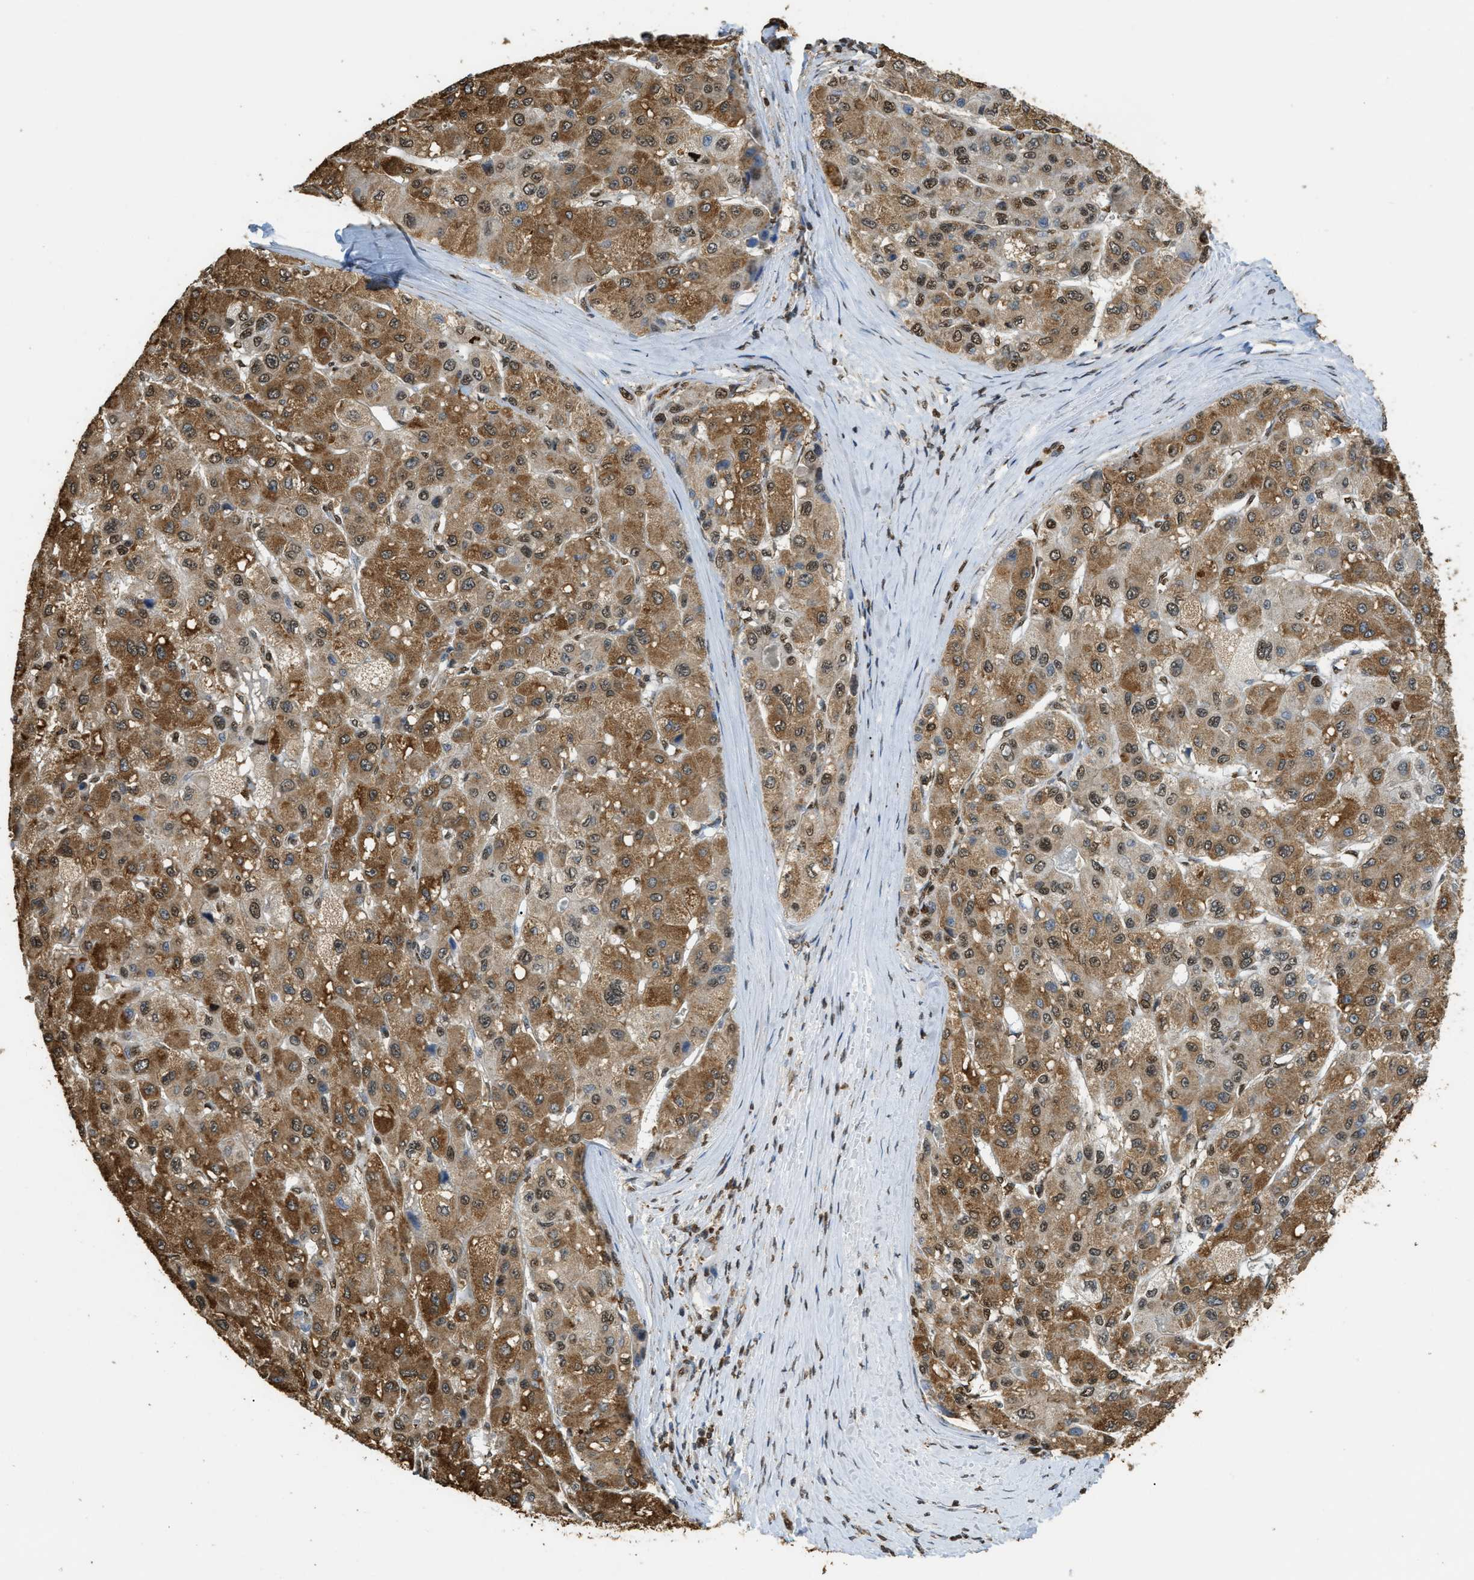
{"staining": {"intensity": "moderate", "quantity": ">75%", "location": "cytoplasmic/membranous,nuclear"}, "tissue": "liver cancer", "cell_type": "Tumor cells", "image_type": "cancer", "snomed": [{"axis": "morphology", "description": "Carcinoma, Hepatocellular, NOS"}, {"axis": "topography", "description": "Liver"}], "caption": "Protein positivity by immunohistochemistry (IHC) exhibits moderate cytoplasmic/membranous and nuclear positivity in about >75% of tumor cells in liver hepatocellular carcinoma. (DAB IHC with brightfield microscopy, high magnification).", "gene": "NR5A2", "patient": {"sex": "male", "age": 80}}